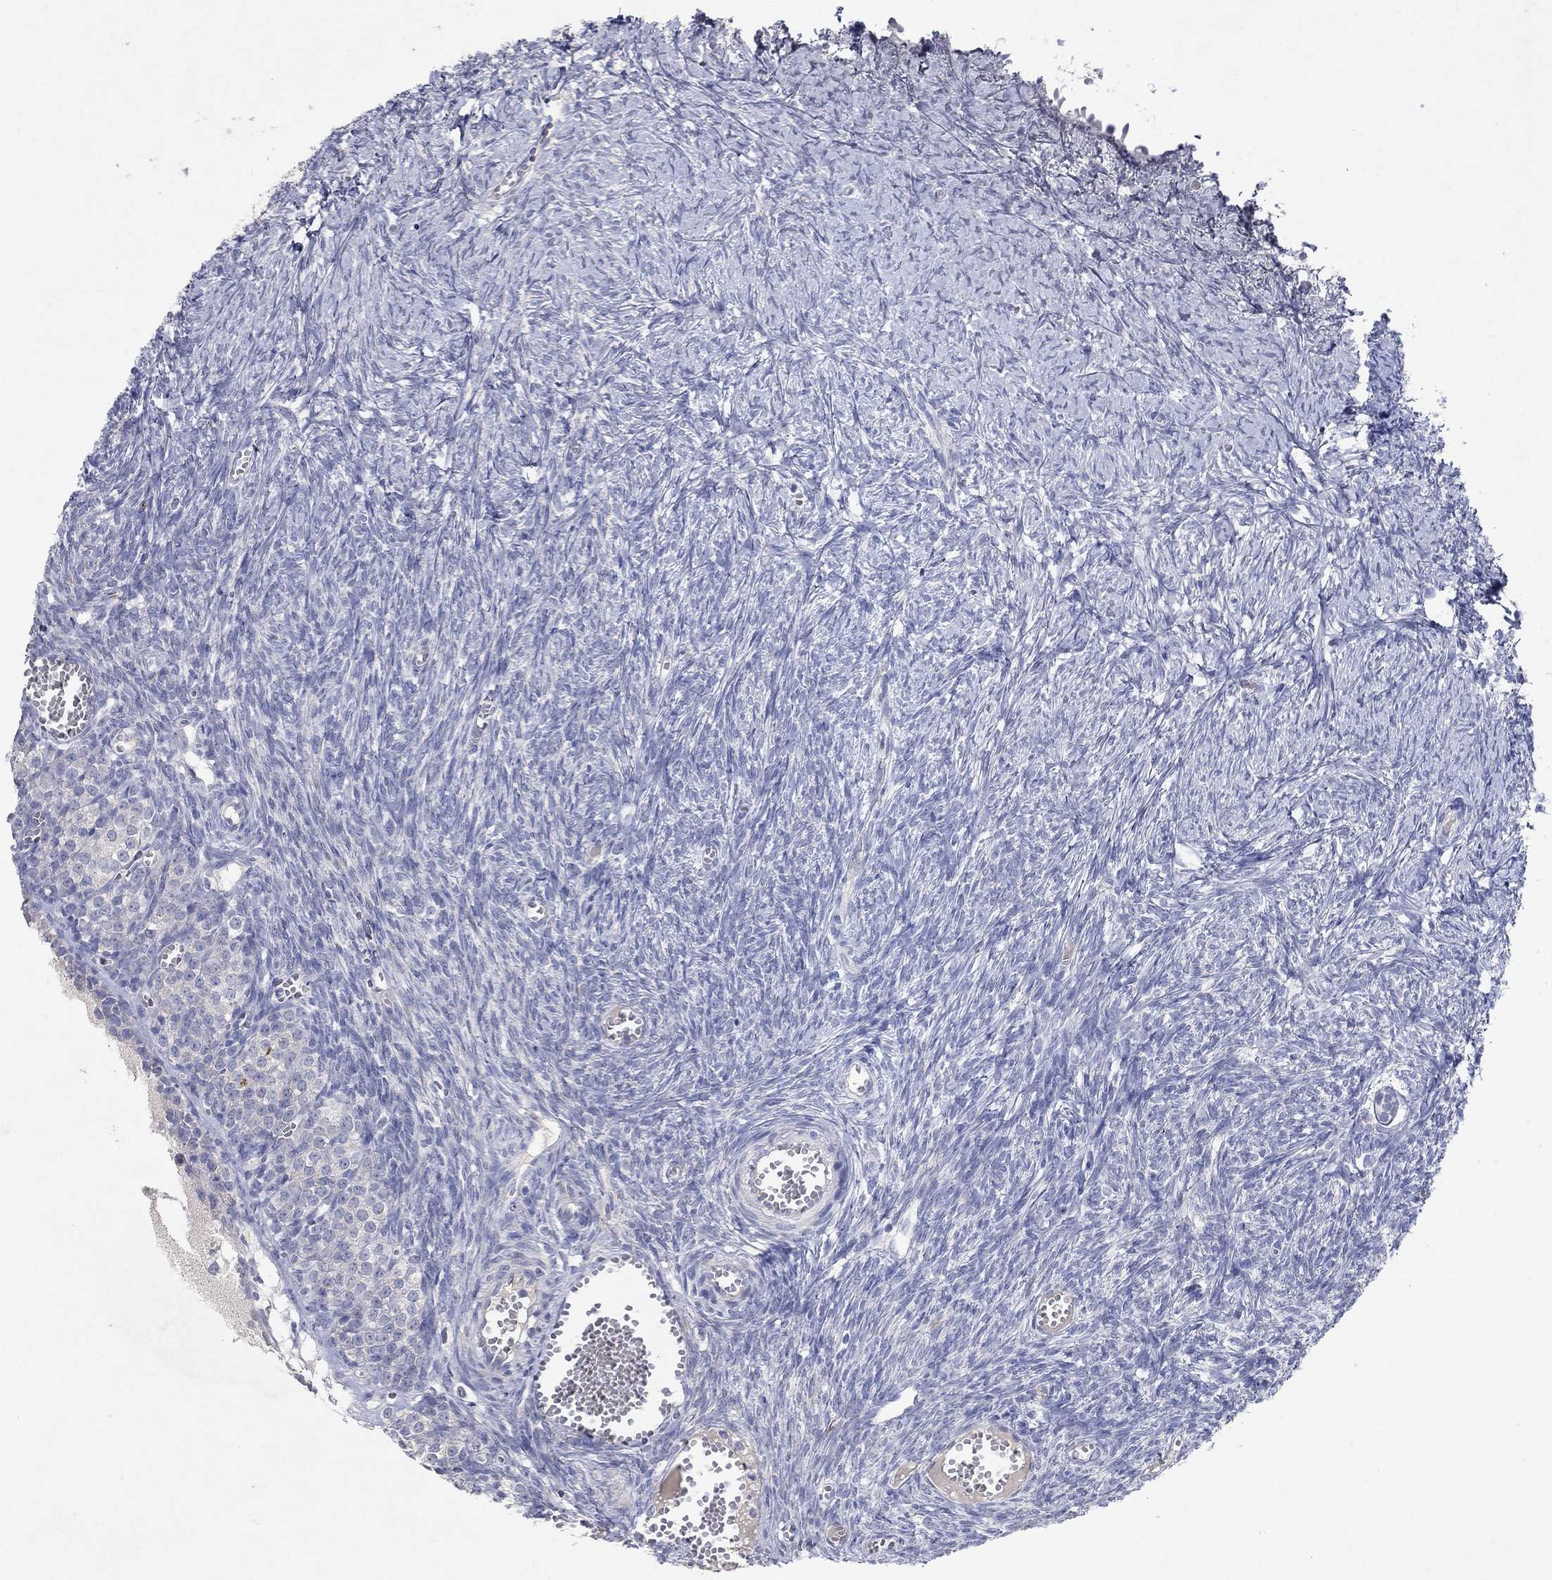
{"staining": {"intensity": "negative", "quantity": "none", "location": "none"}, "tissue": "ovary", "cell_type": "Follicle cells", "image_type": "normal", "snomed": [{"axis": "morphology", "description": "Normal tissue, NOS"}, {"axis": "topography", "description": "Ovary"}], "caption": "Immunohistochemistry (IHC) image of normal human ovary stained for a protein (brown), which reveals no positivity in follicle cells.", "gene": "KRT40", "patient": {"sex": "female", "age": 43}}